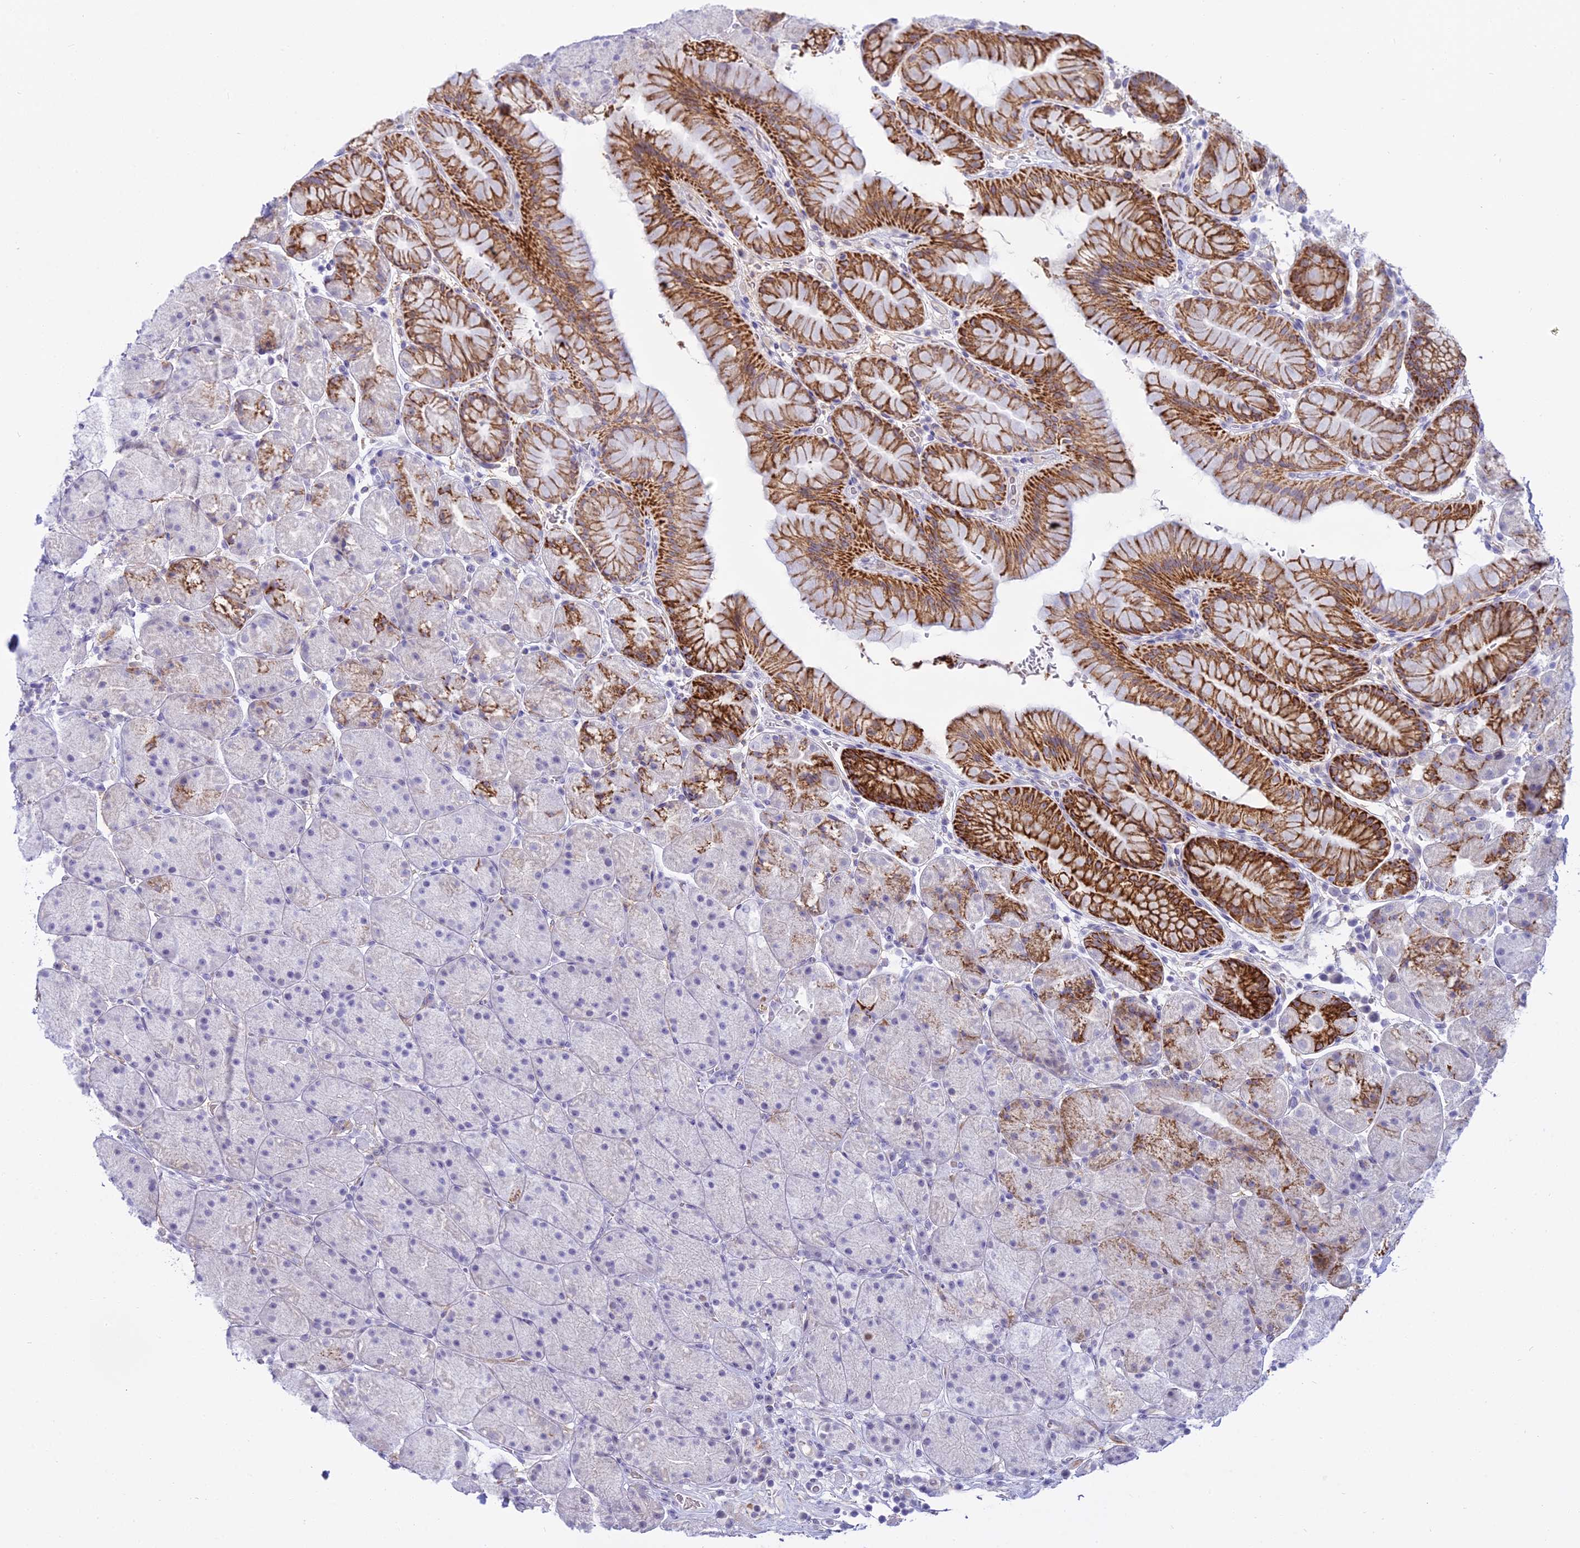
{"staining": {"intensity": "strong", "quantity": "25%-75%", "location": "cytoplasmic/membranous"}, "tissue": "stomach", "cell_type": "Glandular cells", "image_type": "normal", "snomed": [{"axis": "morphology", "description": "Normal tissue, NOS"}, {"axis": "topography", "description": "Stomach, upper"}, {"axis": "topography", "description": "Stomach, lower"}], "caption": "IHC (DAB) staining of benign stomach exhibits strong cytoplasmic/membranous protein staining in approximately 25%-75% of glandular cells.", "gene": "OSTN", "patient": {"sex": "male", "age": 67}}